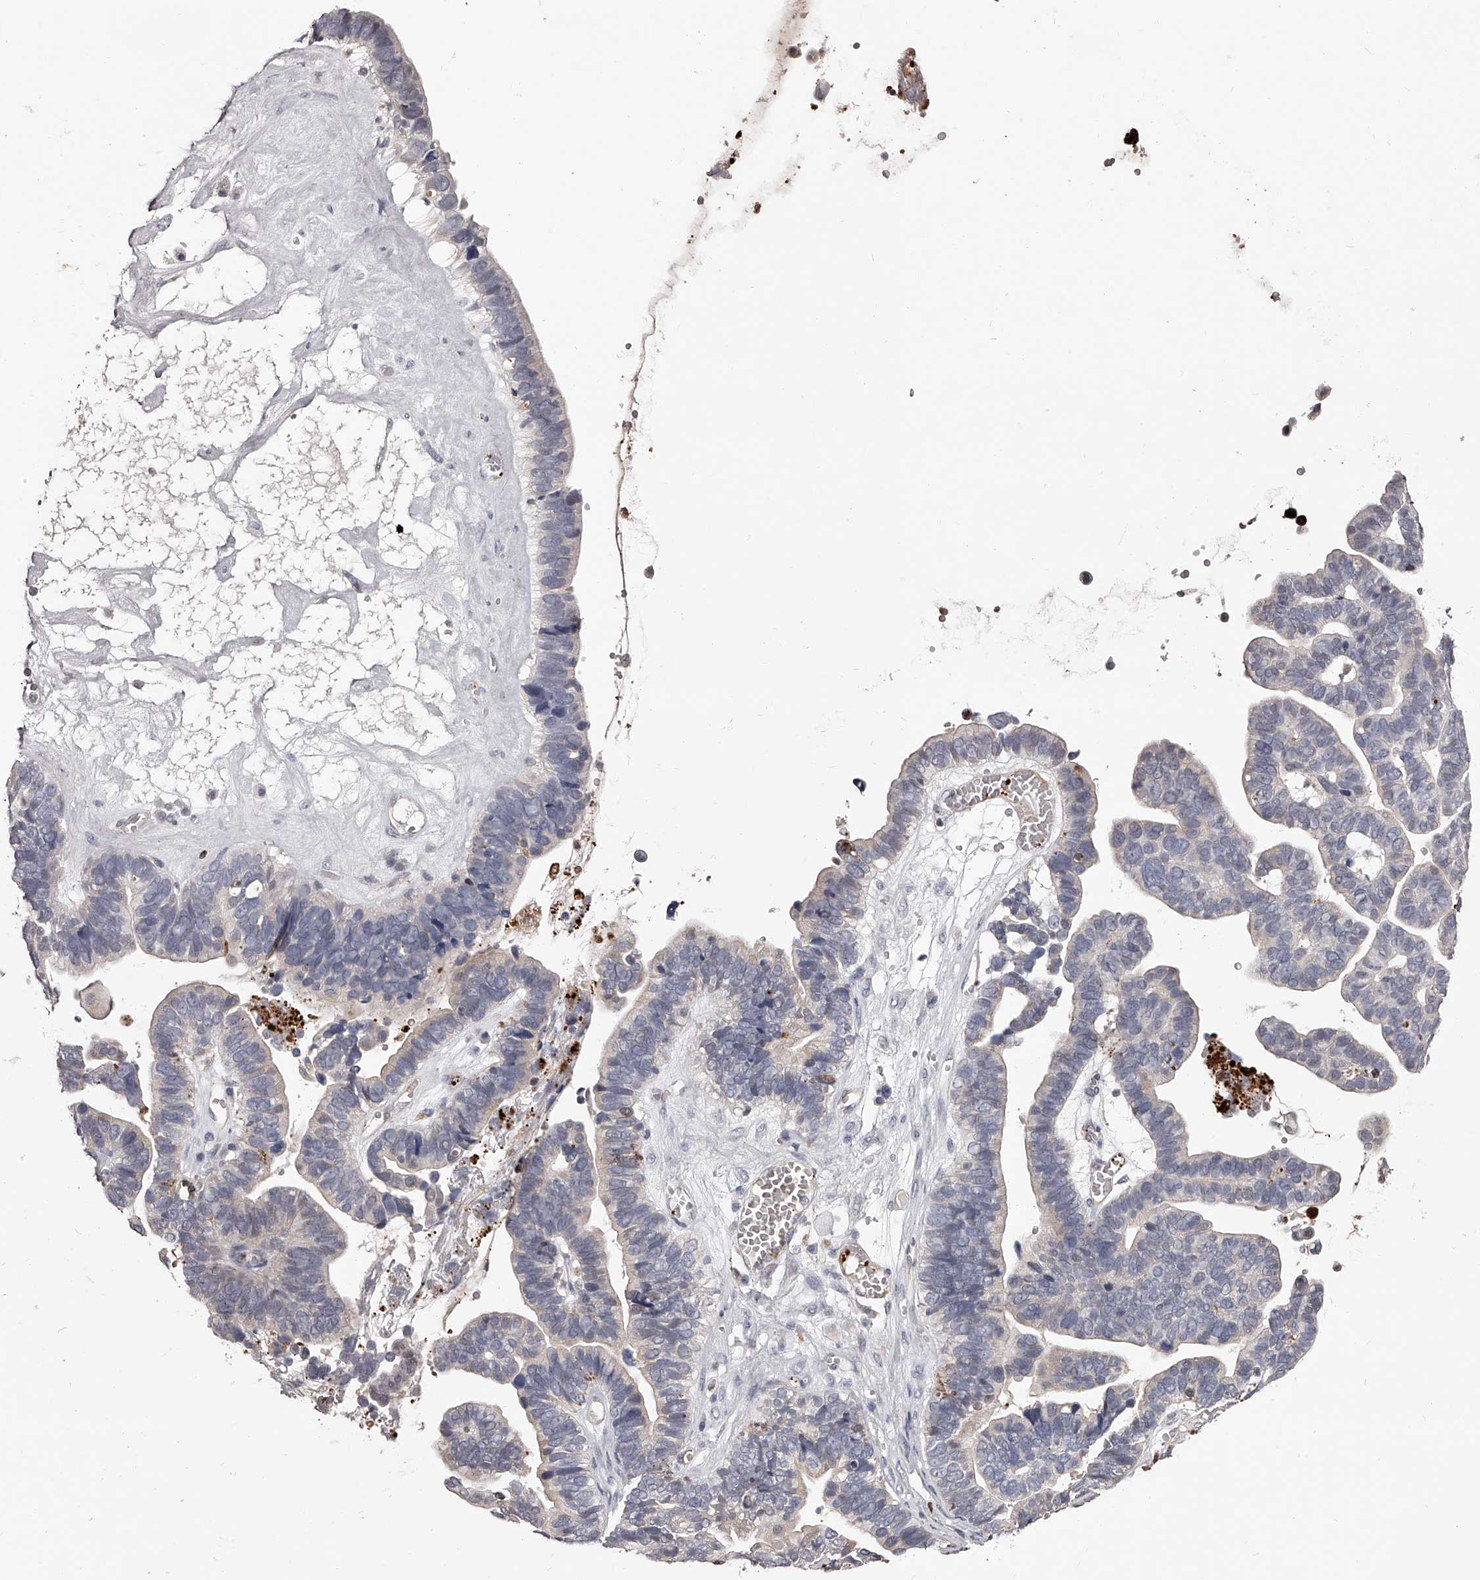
{"staining": {"intensity": "negative", "quantity": "none", "location": "none"}, "tissue": "ovarian cancer", "cell_type": "Tumor cells", "image_type": "cancer", "snomed": [{"axis": "morphology", "description": "Cystadenocarcinoma, serous, NOS"}, {"axis": "topography", "description": "Ovary"}], "caption": "This is a image of IHC staining of serous cystadenocarcinoma (ovarian), which shows no staining in tumor cells.", "gene": "URGCP", "patient": {"sex": "female", "age": 56}}